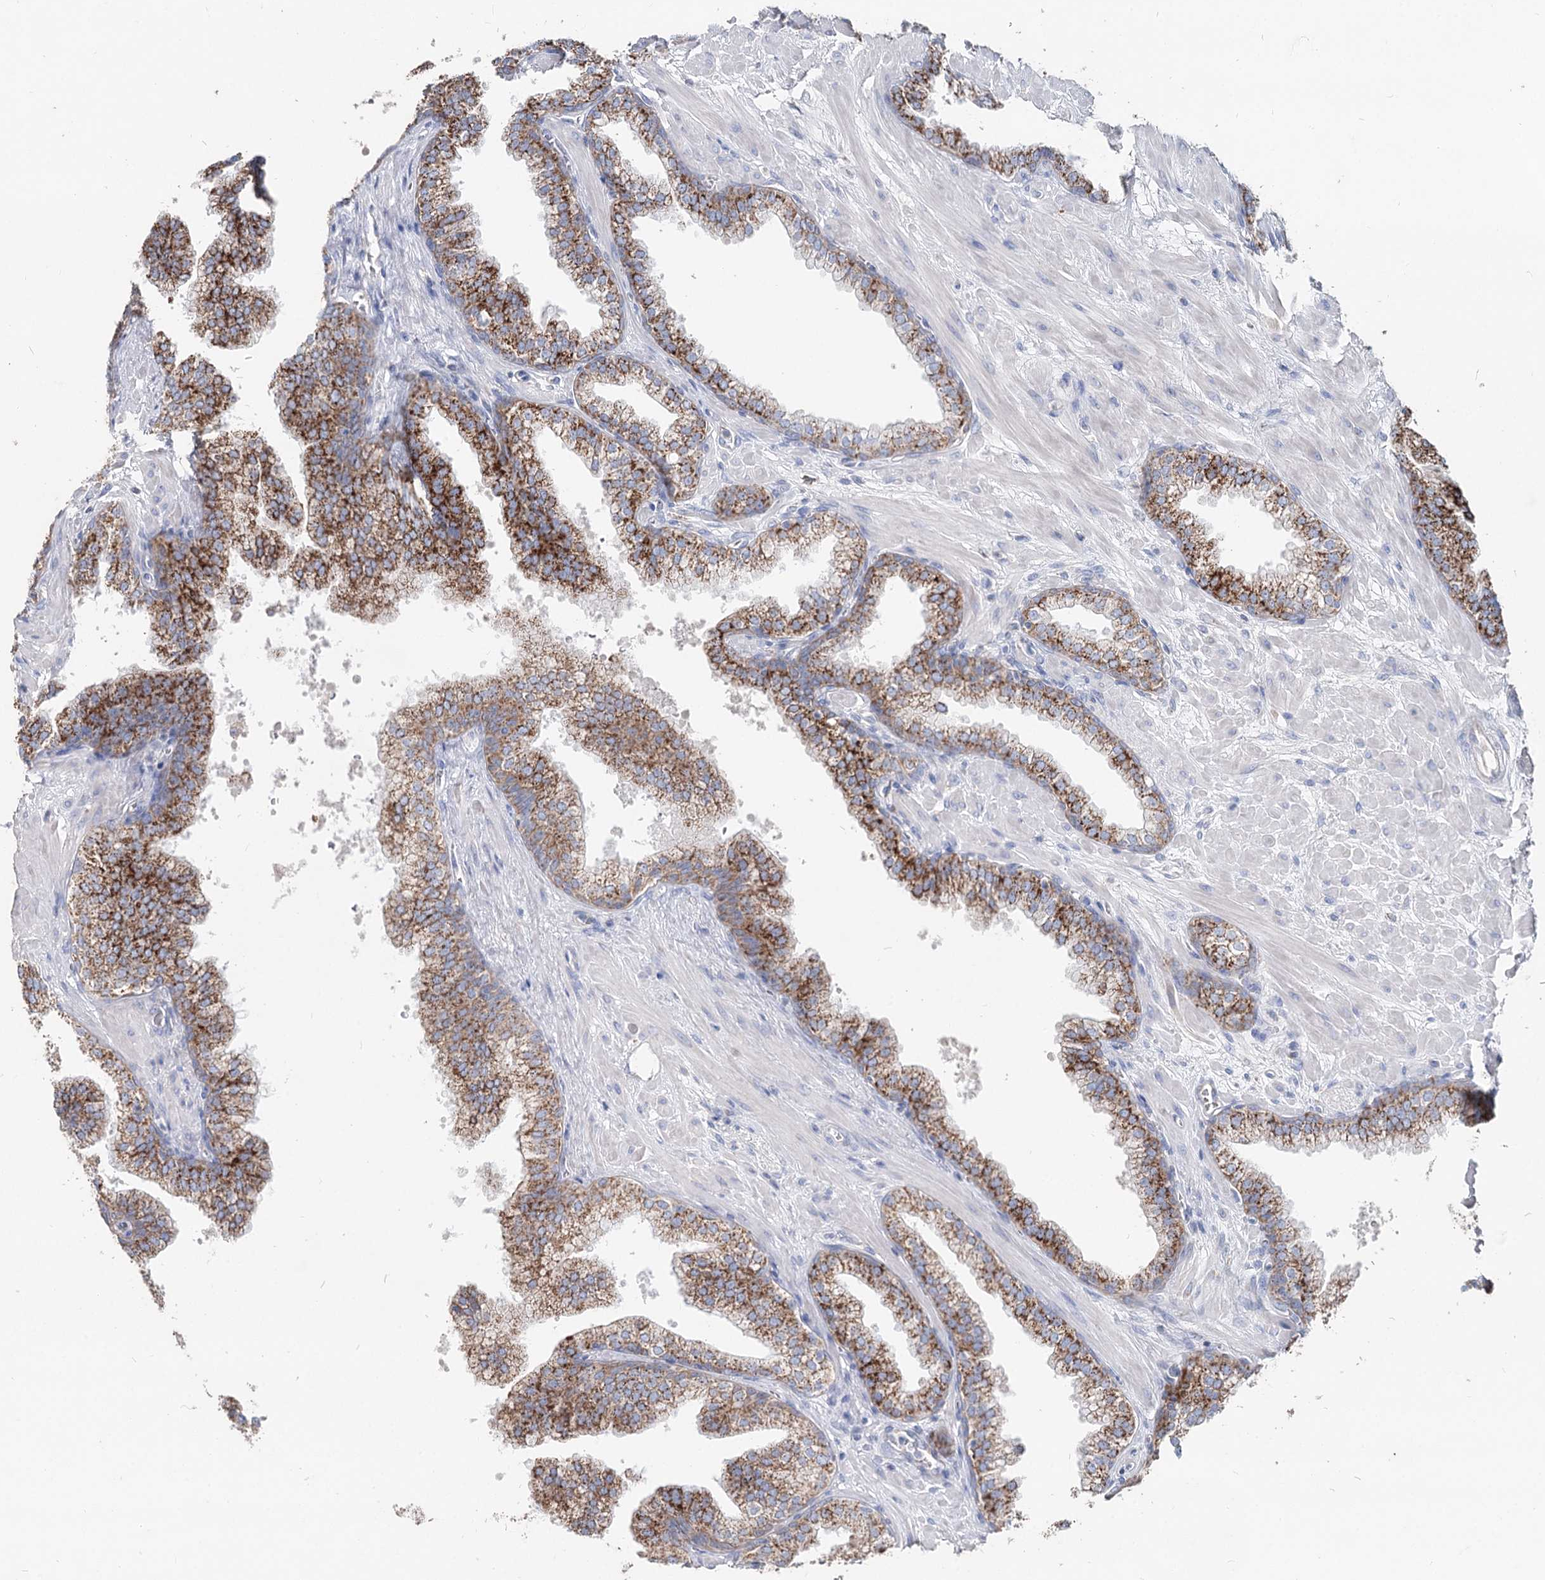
{"staining": {"intensity": "moderate", "quantity": ">75%", "location": "cytoplasmic/membranous"}, "tissue": "prostate", "cell_type": "Glandular cells", "image_type": "normal", "snomed": [{"axis": "morphology", "description": "Normal tissue, NOS"}, {"axis": "topography", "description": "Prostate"}], "caption": "Immunohistochemical staining of benign prostate displays medium levels of moderate cytoplasmic/membranous positivity in about >75% of glandular cells.", "gene": "MCCC2", "patient": {"sex": "male", "age": 60}}